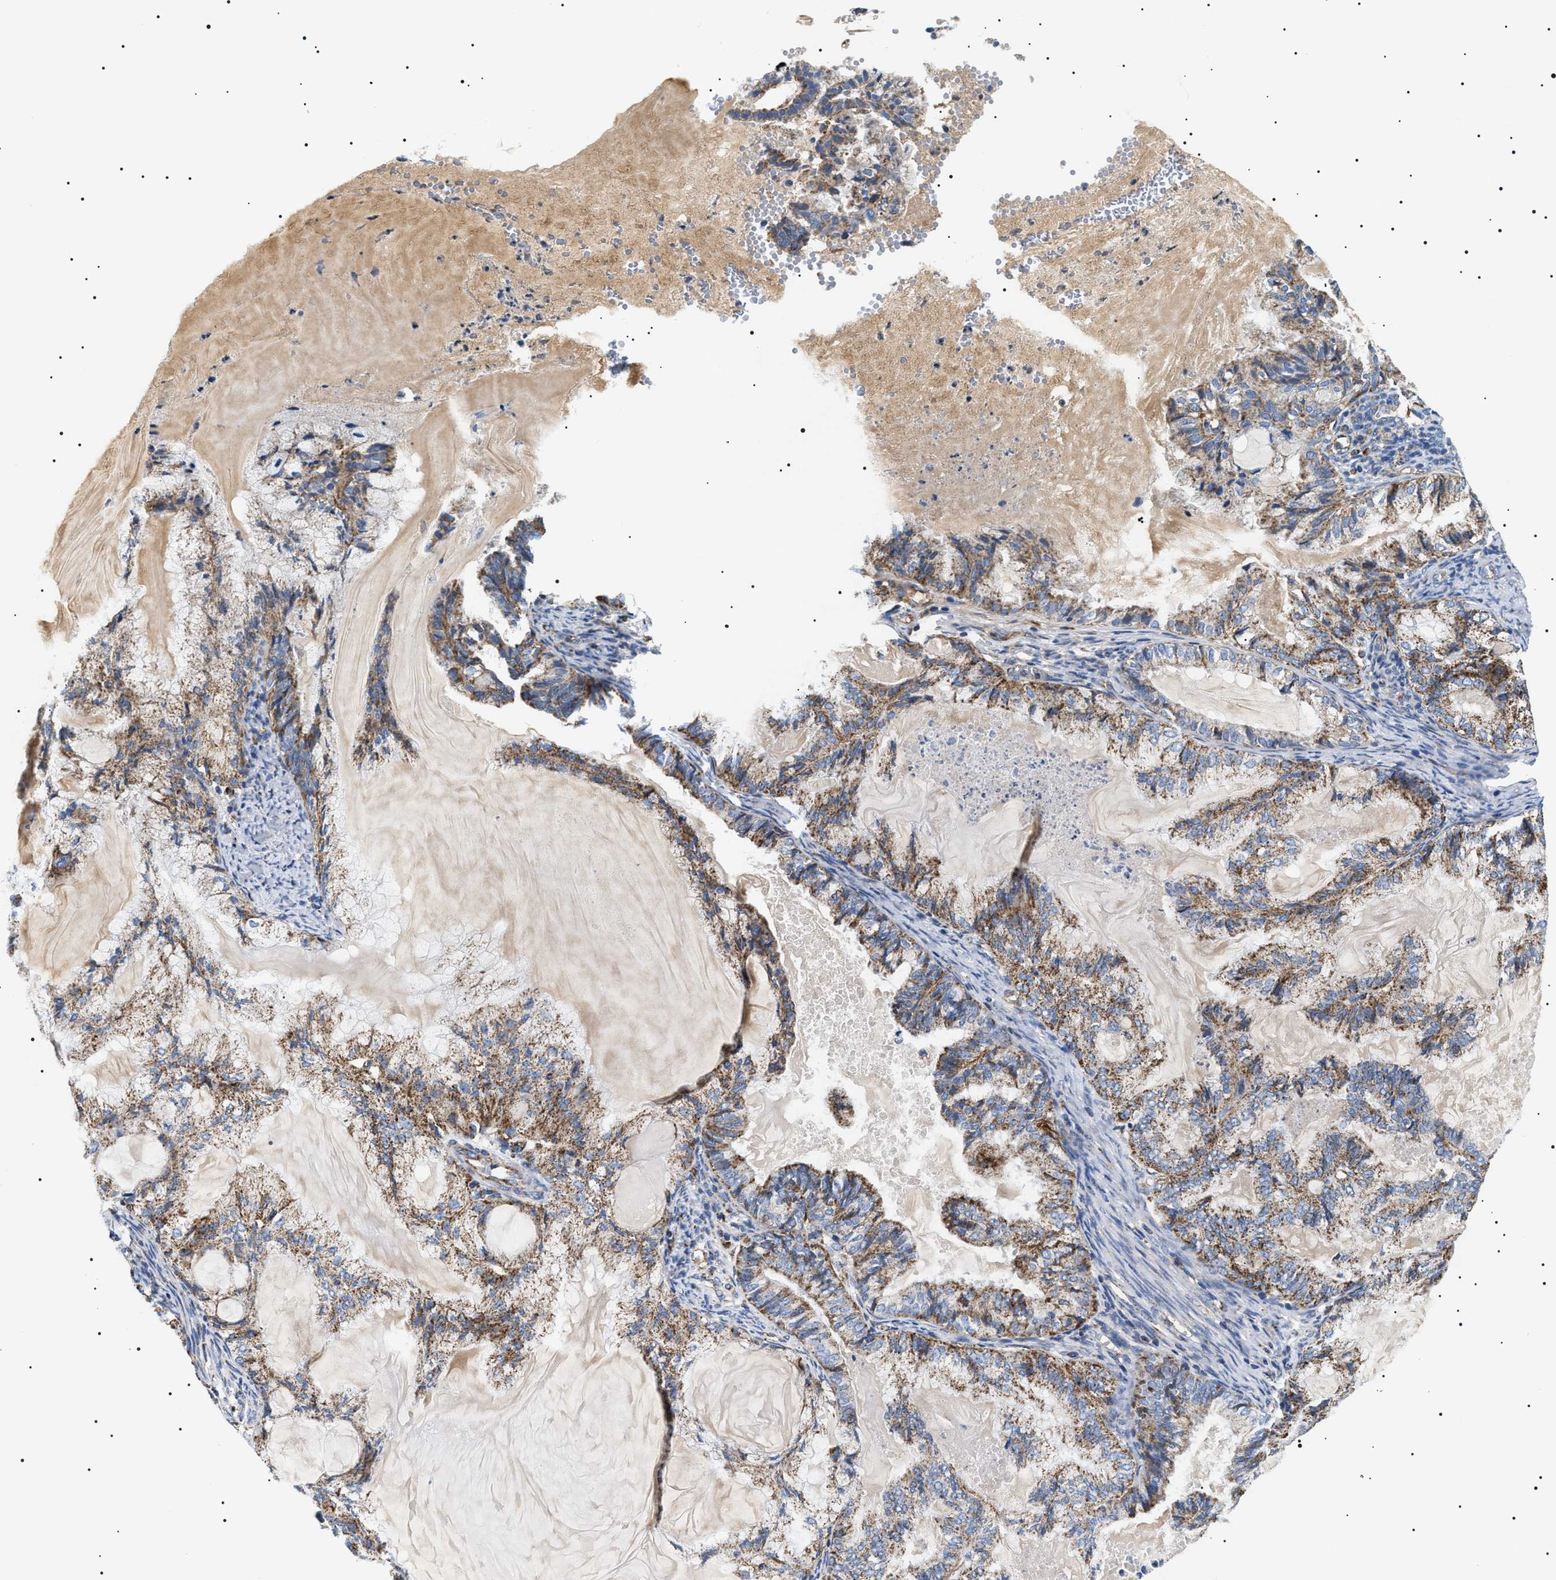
{"staining": {"intensity": "moderate", "quantity": ">75%", "location": "cytoplasmic/membranous"}, "tissue": "endometrial cancer", "cell_type": "Tumor cells", "image_type": "cancer", "snomed": [{"axis": "morphology", "description": "Adenocarcinoma, NOS"}, {"axis": "topography", "description": "Endometrium"}], "caption": "A brown stain shows moderate cytoplasmic/membranous staining of a protein in human endometrial cancer (adenocarcinoma) tumor cells. (brown staining indicates protein expression, while blue staining denotes nuclei).", "gene": "OXSM", "patient": {"sex": "female", "age": 86}}